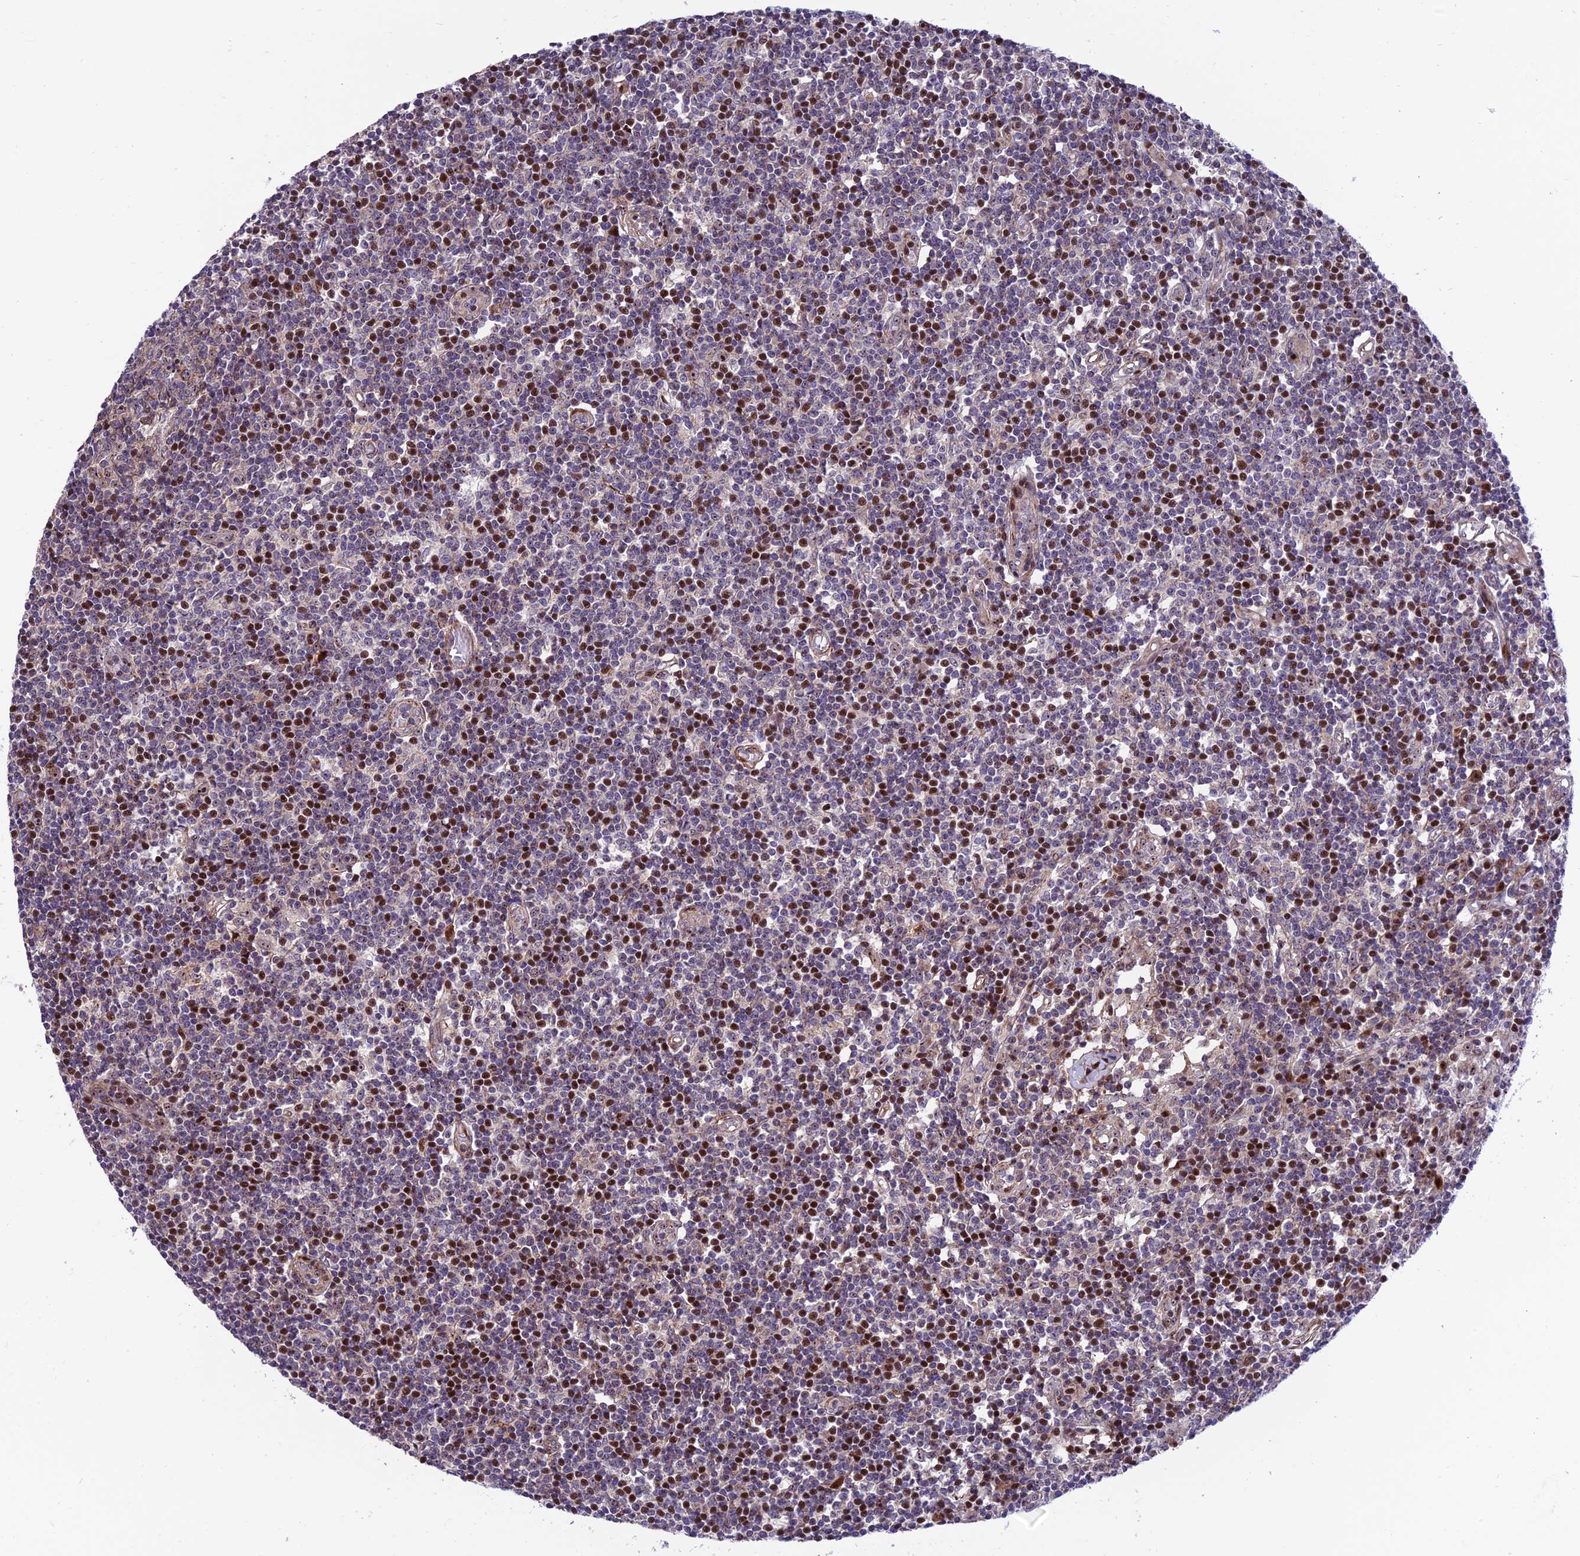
{"staining": {"intensity": "moderate", "quantity": "25%-75%", "location": "cytoplasmic/membranous"}, "tissue": "lymph node", "cell_type": "Germinal center cells", "image_type": "normal", "snomed": [{"axis": "morphology", "description": "Normal tissue, NOS"}, {"axis": "topography", "description": "Lymph node"}], "caption": "Immunohistochemical staining of normal lymph node reveals 25%-75% levels of moderate cytoplasmic/membranous protein expression in approximately 25%-75% of germinal center cells.", "gene": "KBTBD7", "patient": {"sex": "female", "age": 55}}